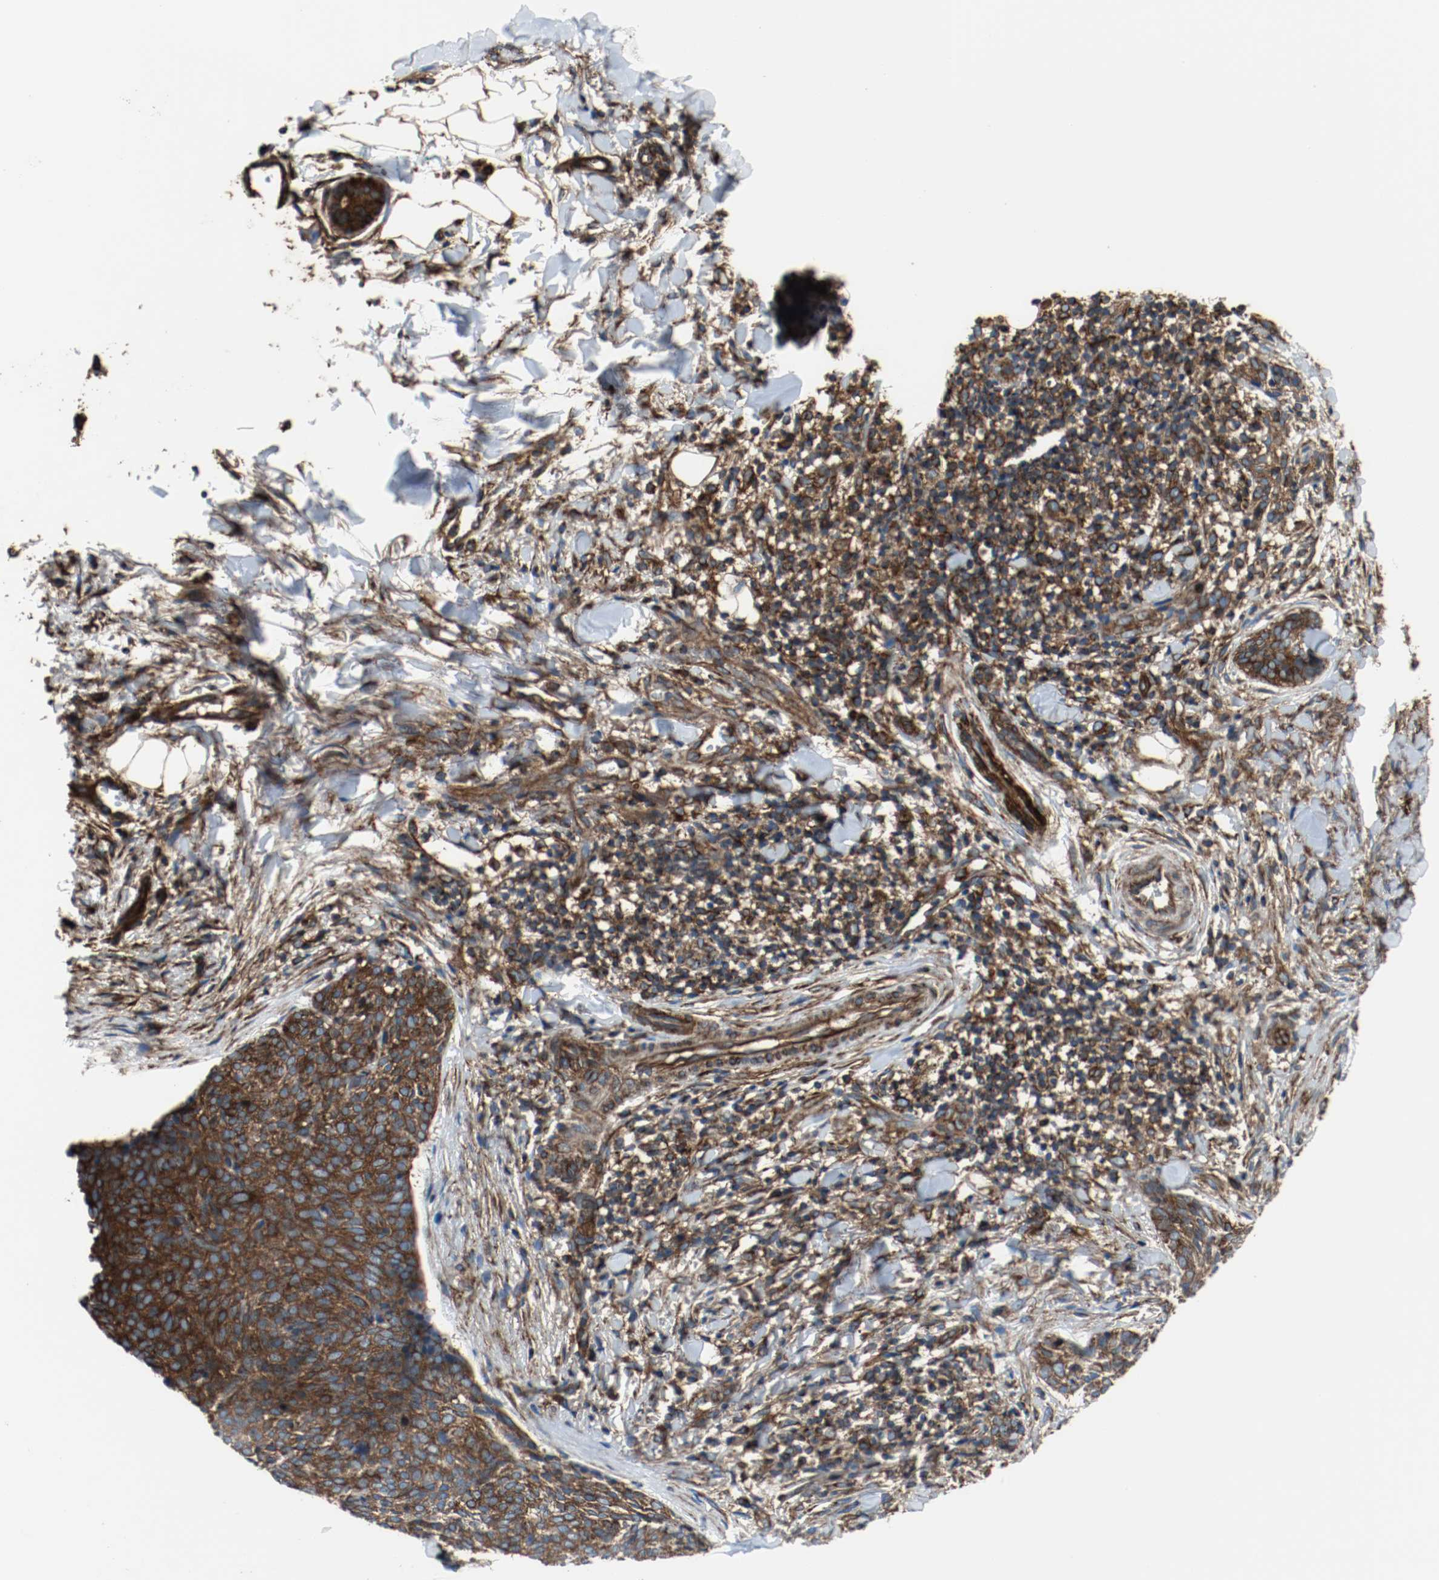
{"staining": {"intensity": "strong", "quantity": ">75%", "location": "cytoplasmic/membranous"}, "tissue": "skin cancer", "cell_type": "Tumor cells", "image_type": "cancer", "snomed": [{"axis": "morphology", "description": "Normal tissue, NOS"}, {"axis": "morphology", "description": "Basal cell carcinoma"}, {"axis": "topography", "description": "Skin"}], "caption": "Strong cytoplasmic/membranous expression for a protein is seen in about >75% of tumor cells of skin cancer (basal cell carcinoma) using immunohistochemistry.", "gene": "TUBA3D", "patient": {"sex": "female", "age": 57}}